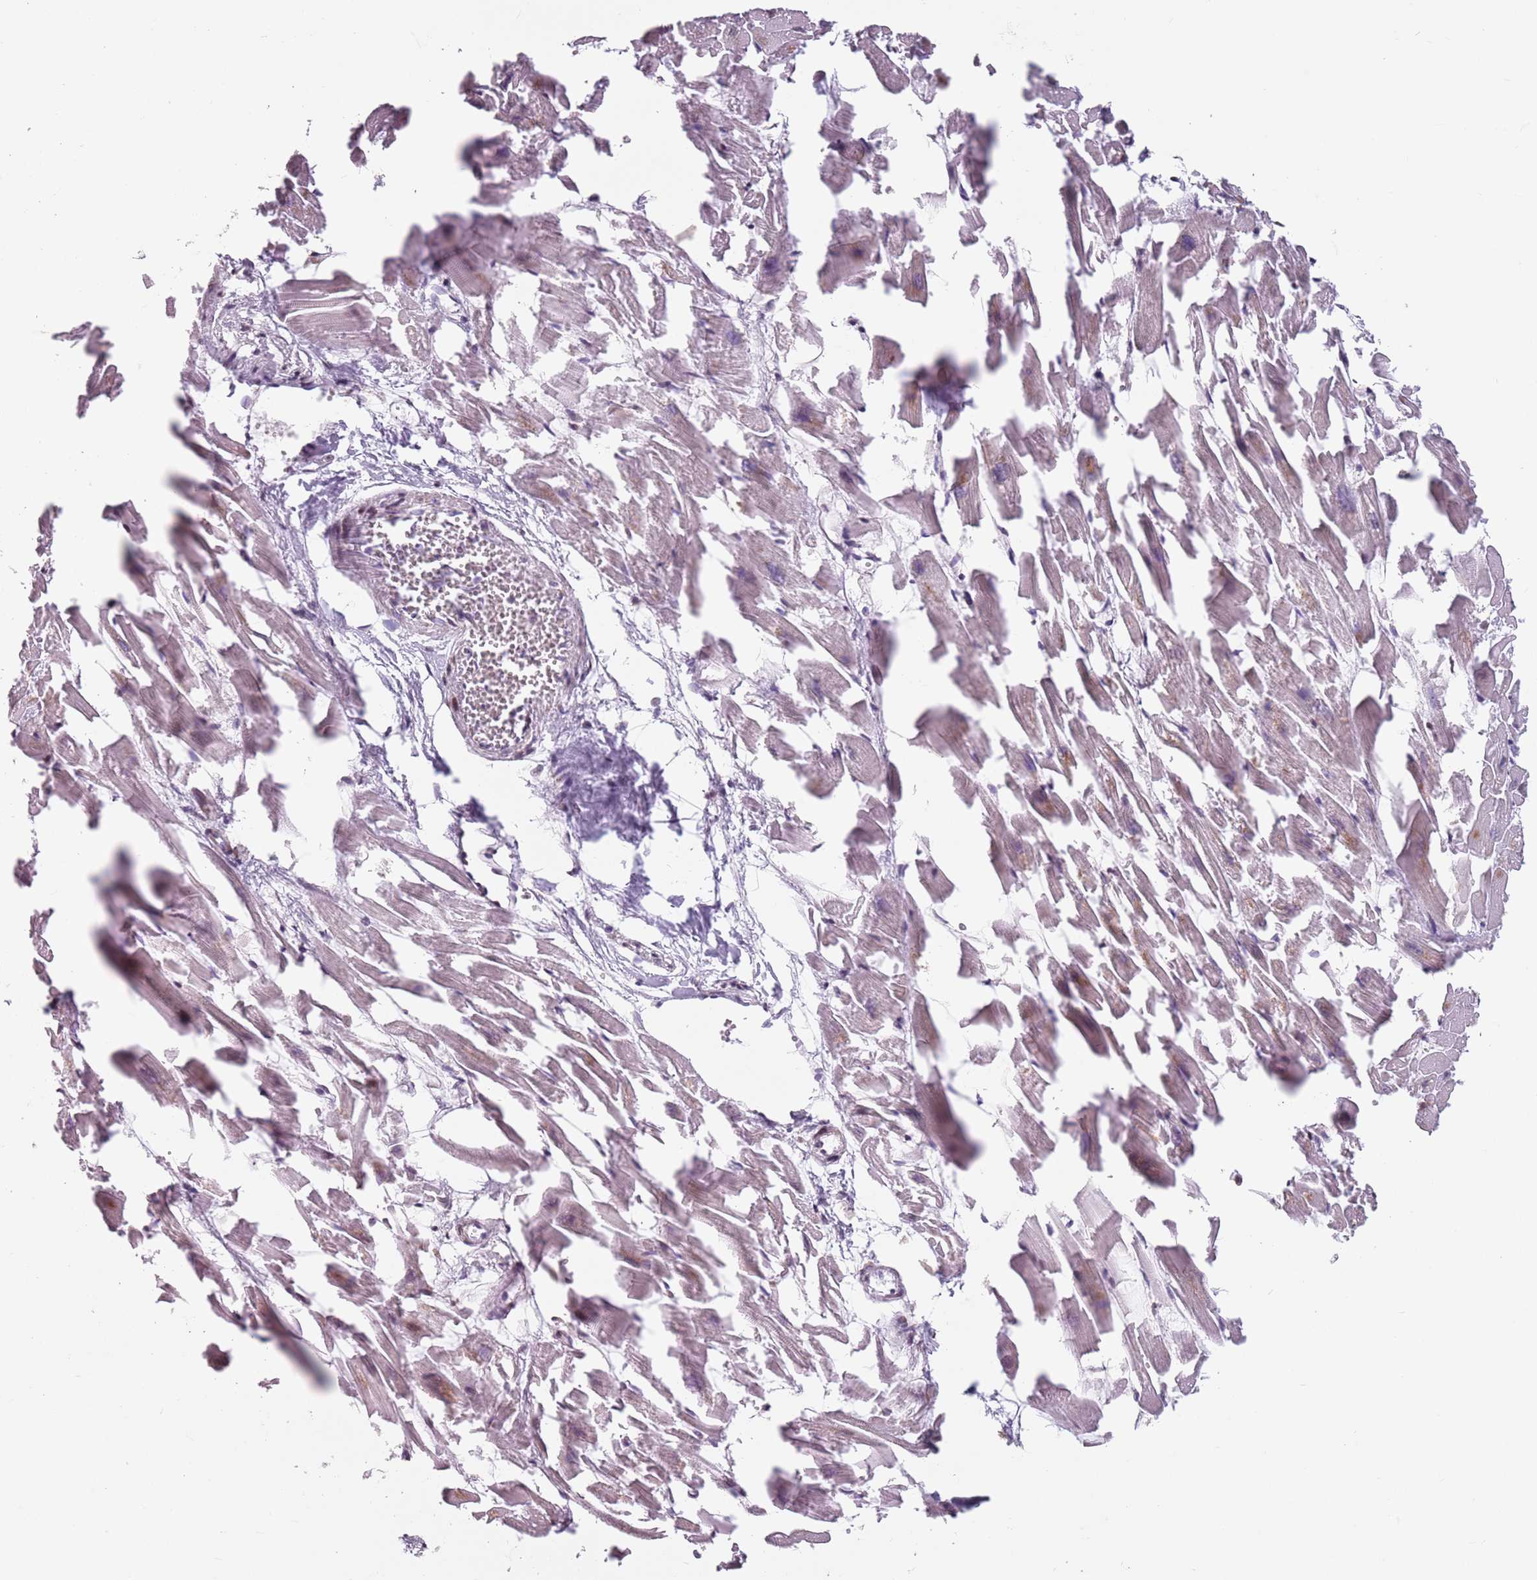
{"staining": {"intensity": "weak", "quantity": "<25%", "location": "cytoplasmic/membranous"}, "tissue": "heart muscle", "cell_type": "Cardiomyocytes", "image_type": "normal", "snomed": [{"axis": "morphology", "description": "Normal tissue, NOS"}, {"axis": "topography", "description": "Heart"}], "caption": "The micrograph shows no staining of cardiomyocytes in benign heart muscle. The staining is performed using DAB (3,3'-diaminobenzidine) brown chromogen with nuclei counter-stained in using hematoxylin.", "gene": "TMC4", "patient": {"sex": "female", "age": 64}}